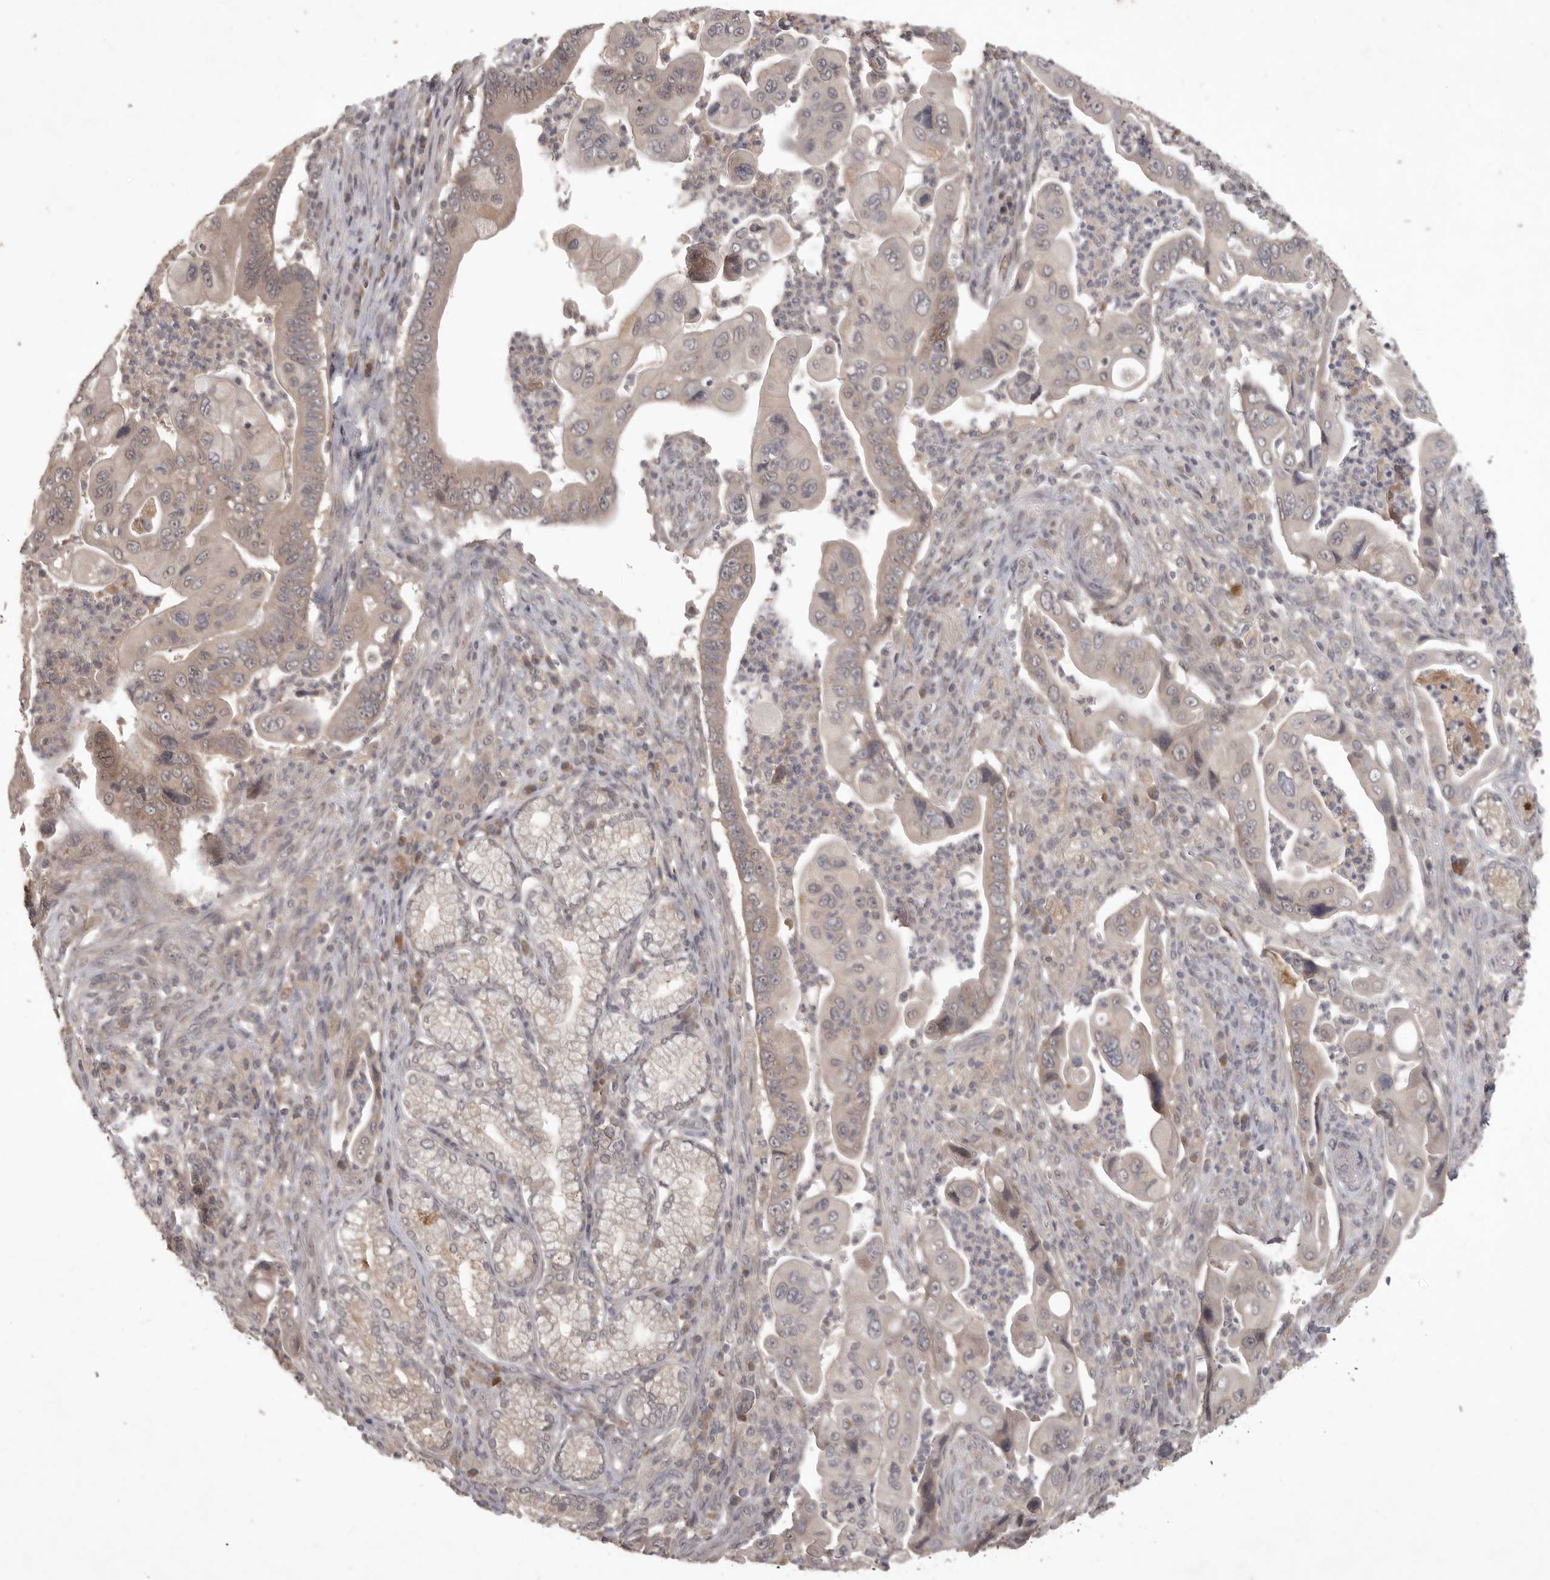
{"staining": {"intensity": "weak", "quantity": ">75%", "location": "cytoplasmic/membranous"}, "tissue": "pancreatic cancer", "cell_type": "Tumor cells", "image_type": "cancer", "snomed": [{"axis": "morphology", "description": "Adenocarcinoma, NOS"}, {"axis": "topography", "description": "Pancreas"}], "caption": "Protein expression analysis of pancreatic cancer (adenocarcinoma) demonstrates weak cytoplasmic/membranous staining in about >75% of tumor cells.", "gene": "ZNF114", "patient": {"sex": "male", "age": 78}}